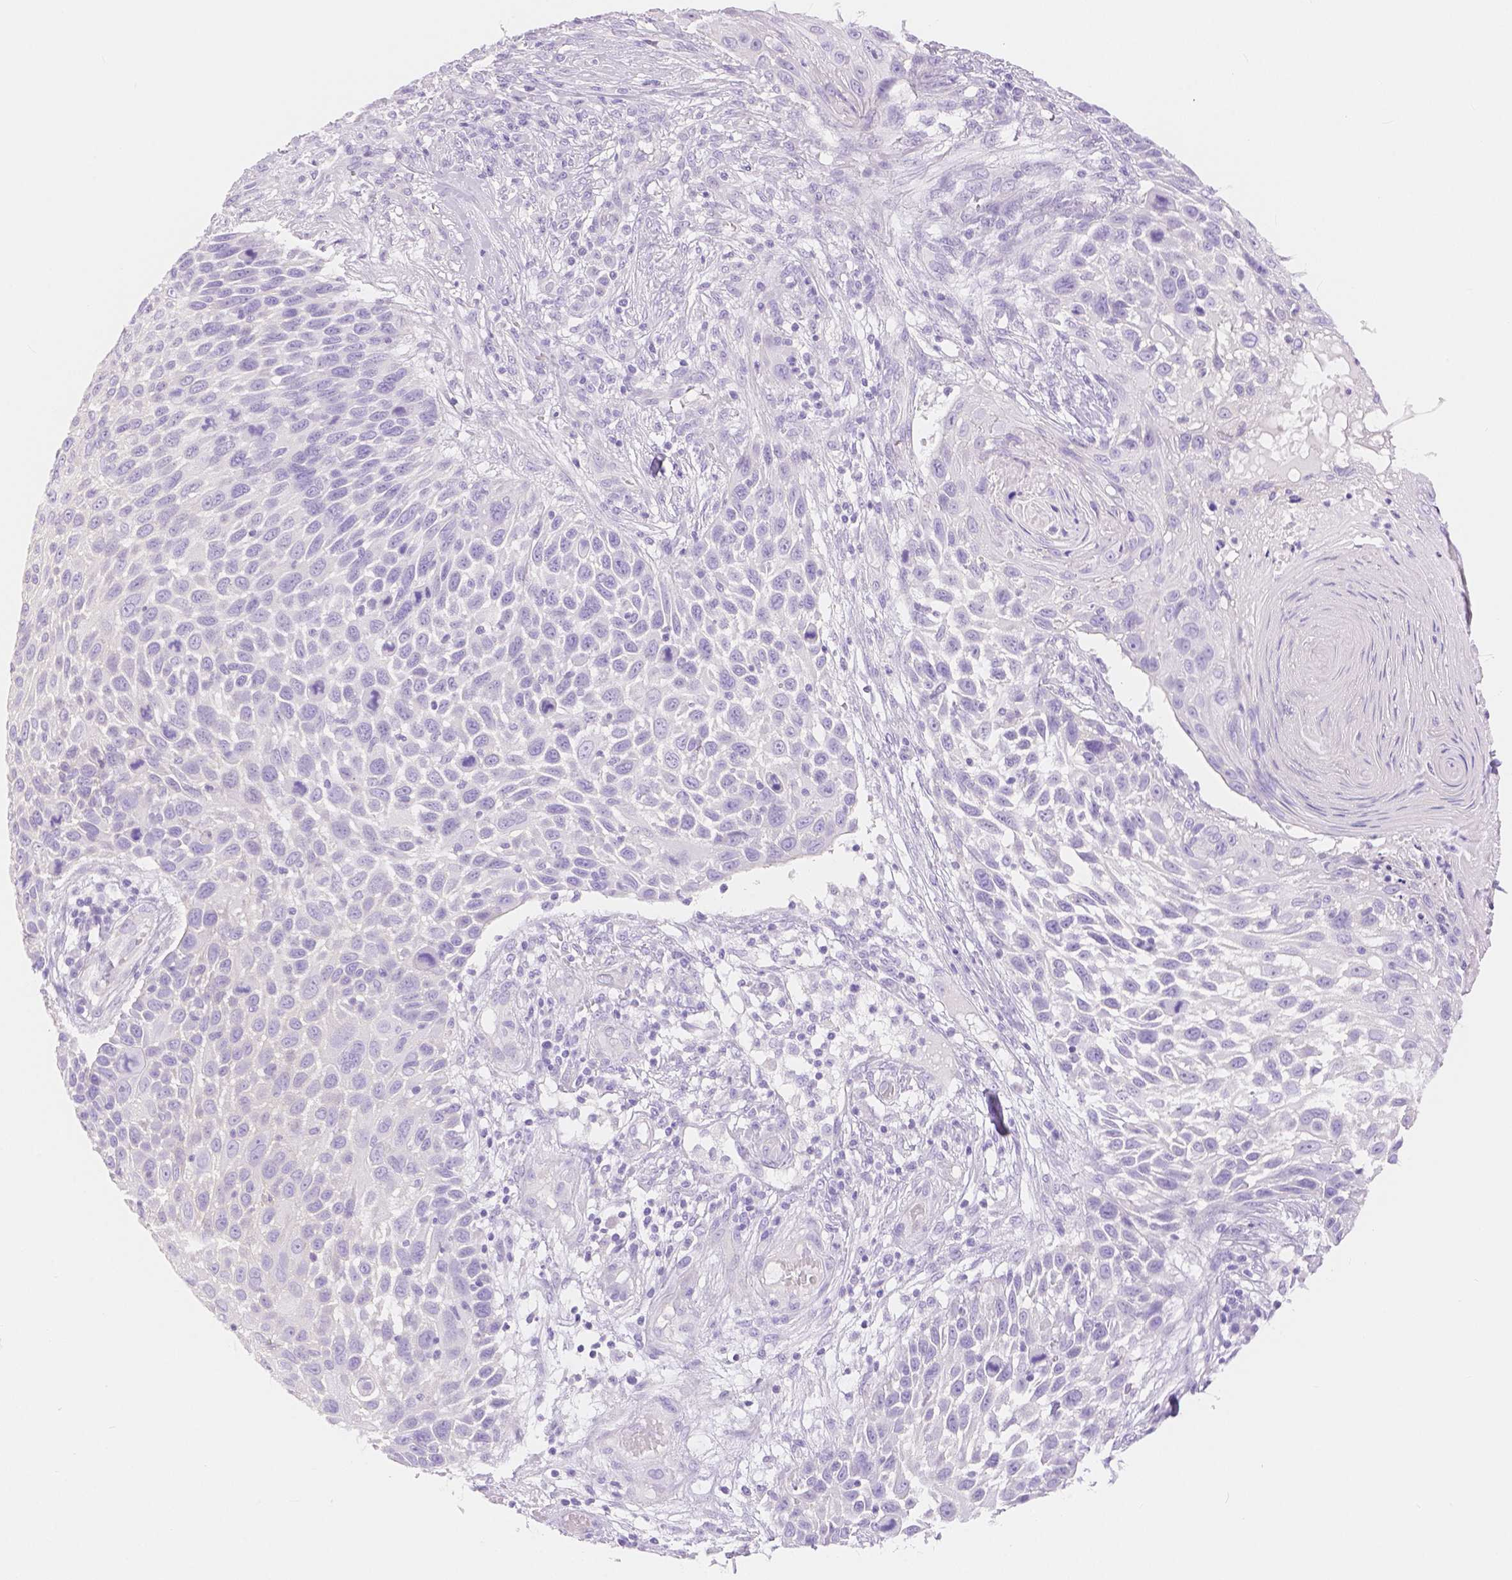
{"staining": {"intensity": "negative", "quantity": "none", "location": "none"}, "tissue": "skin cancer", "cell_type": "Tumor cells", "image_type": "cancer", "snomed": [{"axis": "morphology", "description": "Squamous cell carcinoma, NOS"}, {"axis": "topography", "description": "Skin"}], "caption": "Photomicrograph shows no protein staining in tumor cells of skin cancer (squamous cell carcinoma) tissue. The staining is performed using DAB (3,3'-diaminobenzidine) brown chromogen with nuclei counter-stained in using hematoxylin.", "gene": "SLC27A5", "patient": {"sex": "male", "age": 92}}